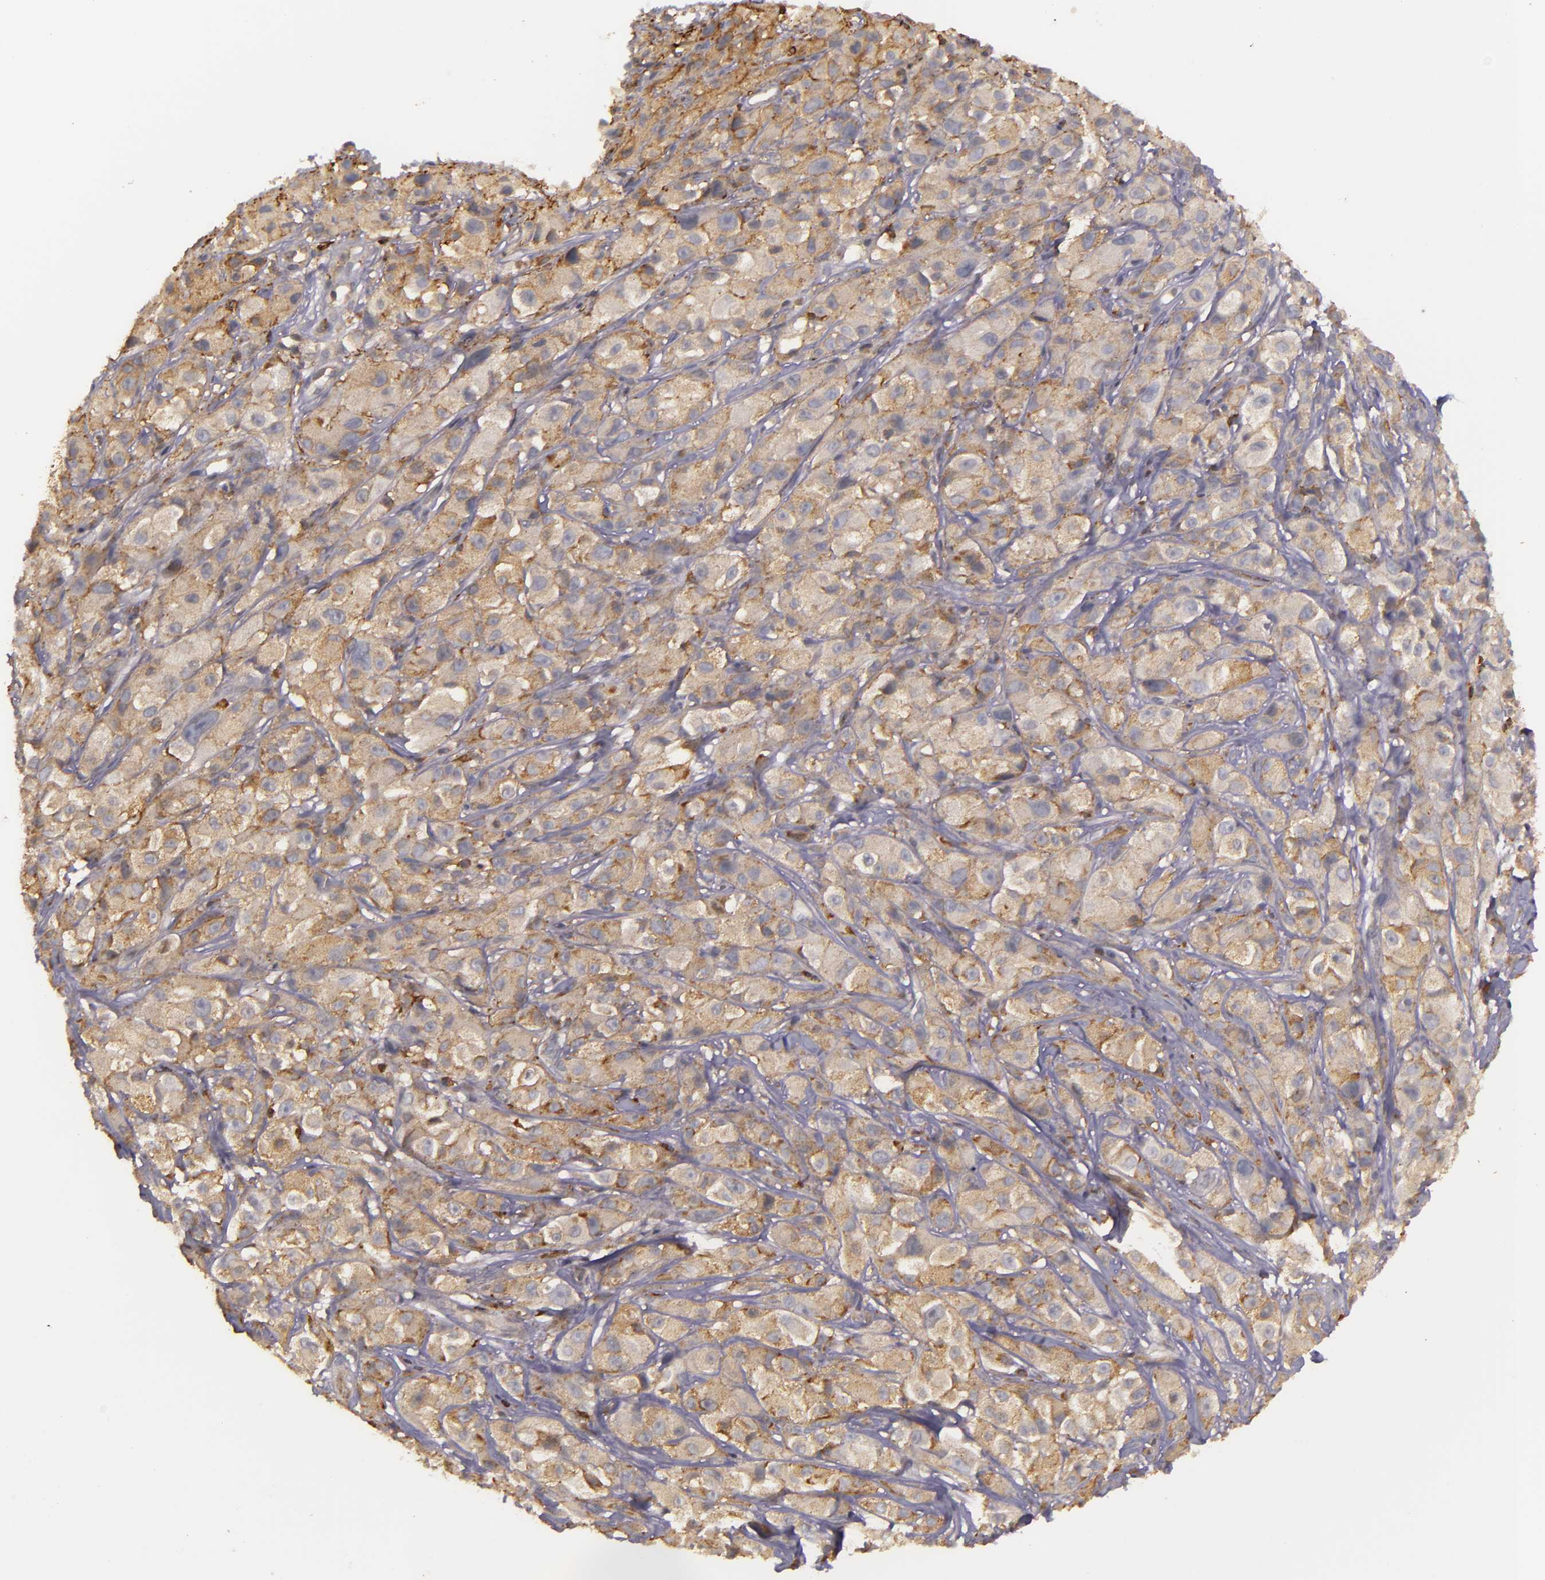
{"staining": {"intensity": "moderate", "quantity": ">75%", "location": "cytoplasmic/membranous"}, "tissue": "melanoma", "cell_type": "Tumor cells", "image_type": "cancer", "snomed": [{"axis": "morphology", "description": "Malignant melanoma, NOS"}, {"axis": "topography", "description": "Skin"}], "caption": "DAB (3,3'-diaminobenzidine) immunohistochemical staining of human malignant melanoma reveals moderate cytoplasmic/membranous protein expression in approximately >75% of tumor cells. Nuclei are stained in blue.", "gene": "SLC9A3R1", "patient": {"sex": "male", "age": 56}}